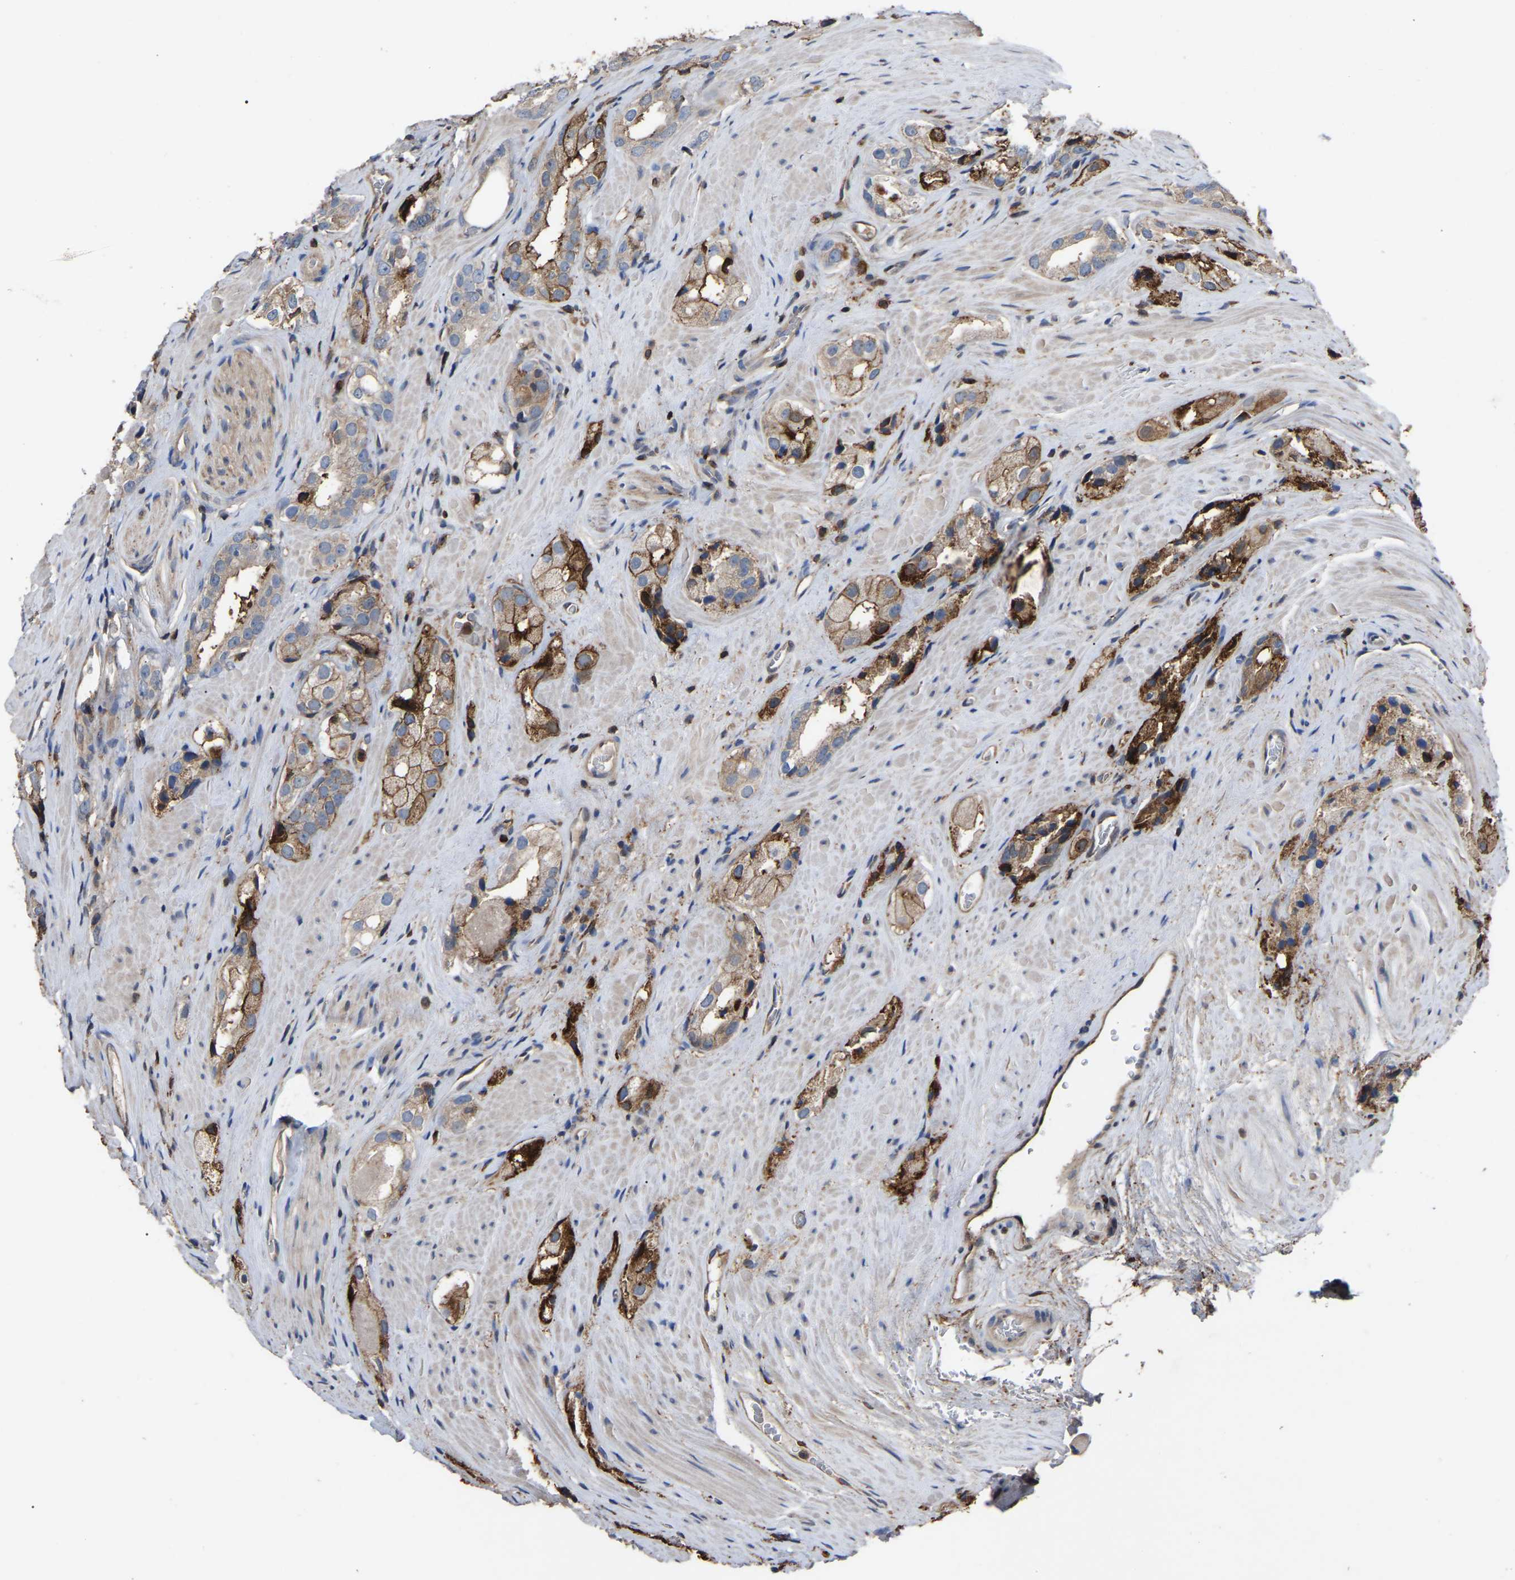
{"staining": {"intensity": "moderate", "quantity": ">75%", "location": "cytoplasmic/membranous"}, "tissue": "prostate cancer", "cell_type": "Tumor cells", "image_type": "cancer", "snomed": [{"axis": "morphology", "description": "Adenocarcinoma, High grade"}, {"axis": "topography", "description": "Prostate"}], "caption": "Prostate cancer (adenocarcinoma (high-grade)) stained with a brown dye demonstrates moderate cytoplasmic/membranous positive staining in about >75% of tumor cells.", "gene": "CIT", "patient": {"sex": "male", "age": 63}}